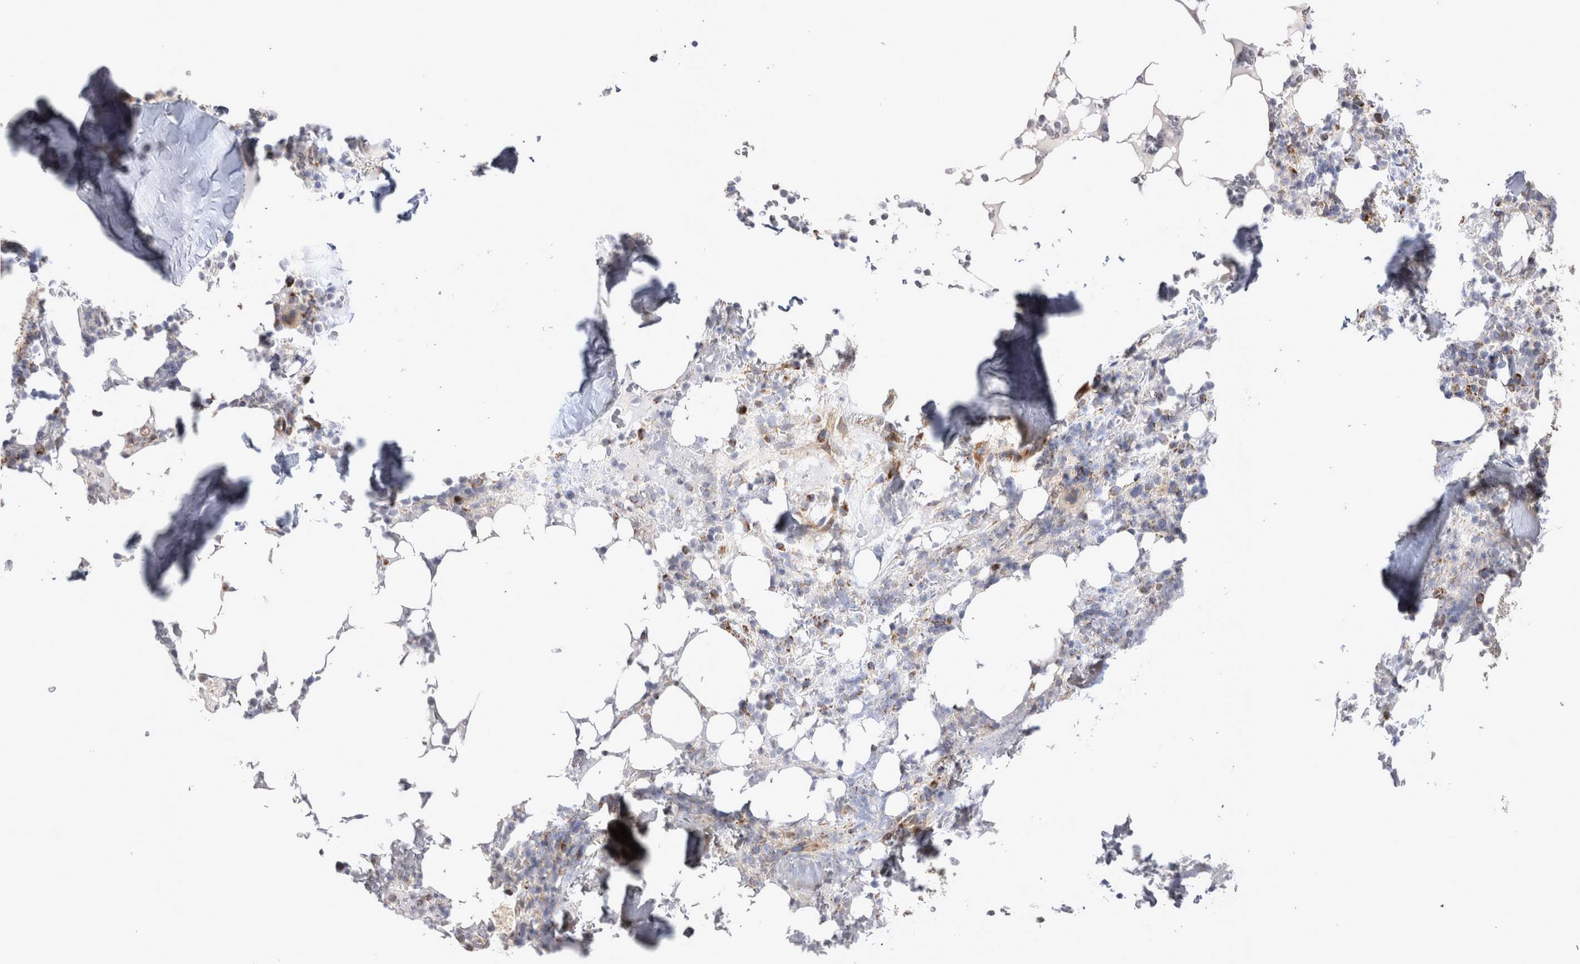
{"staining": {"intensity": "moderate", "quantity": "<25%", "location": "cytoplasmic/membranous"}, "tissue": "bone marrow", "cell_type": "Hematopoietic cells", "image_type": "normal", "snomed": [{"axis": "morphology", "description": "Normal tissue, NOS"}, {"axis": "topography", "description": "Bone marrow"}], "caption": "Immunohistochemistry photomicrograph of normal bone marrow stained for a protein (brown), which demonstrates low levels of moderate cytoplasmic/membranous expression in about <25% of hematopoietic cells.", "gene": "TSPOAP1", "patient": {"sex": "male", "age": 58}}